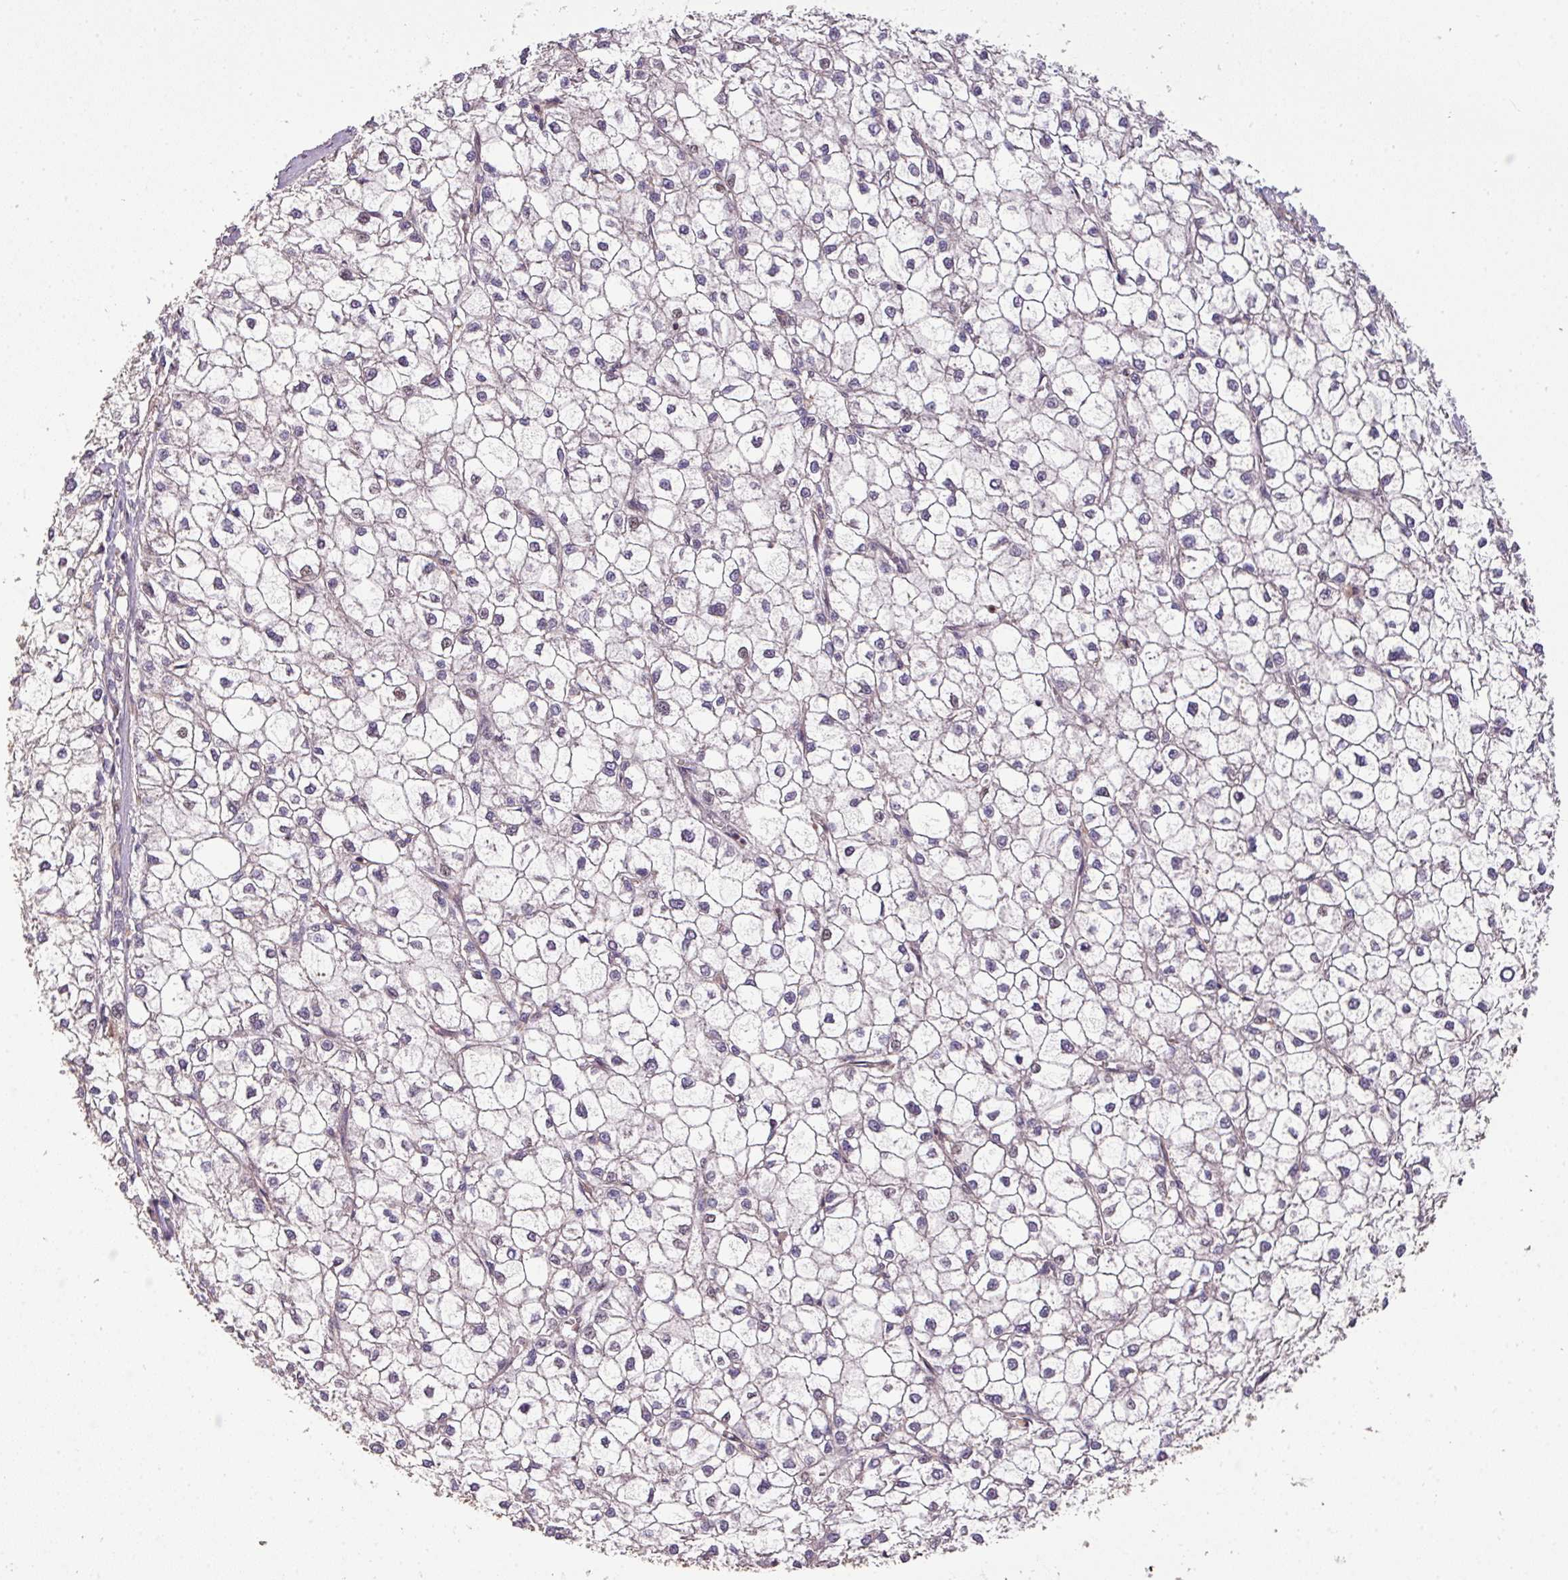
{"staining": {"intensity": "negative", "quantity": "none", "location": "none"}, "tissue": "liver cancer", "cell_type": "Tumor cells", "image_type": "cancer", "snomed": [{"axis": "morphology", "description": "Carcinoma, Hepatocellular, NOS"}, {"axis": "topography", "description": "Liver"}], "caption": "Tumor cells show no significant protein staining in hepatocellular carcinoma (liver).", "gene": "CASS4", "patient": {"sex": "female", "age": 43}}